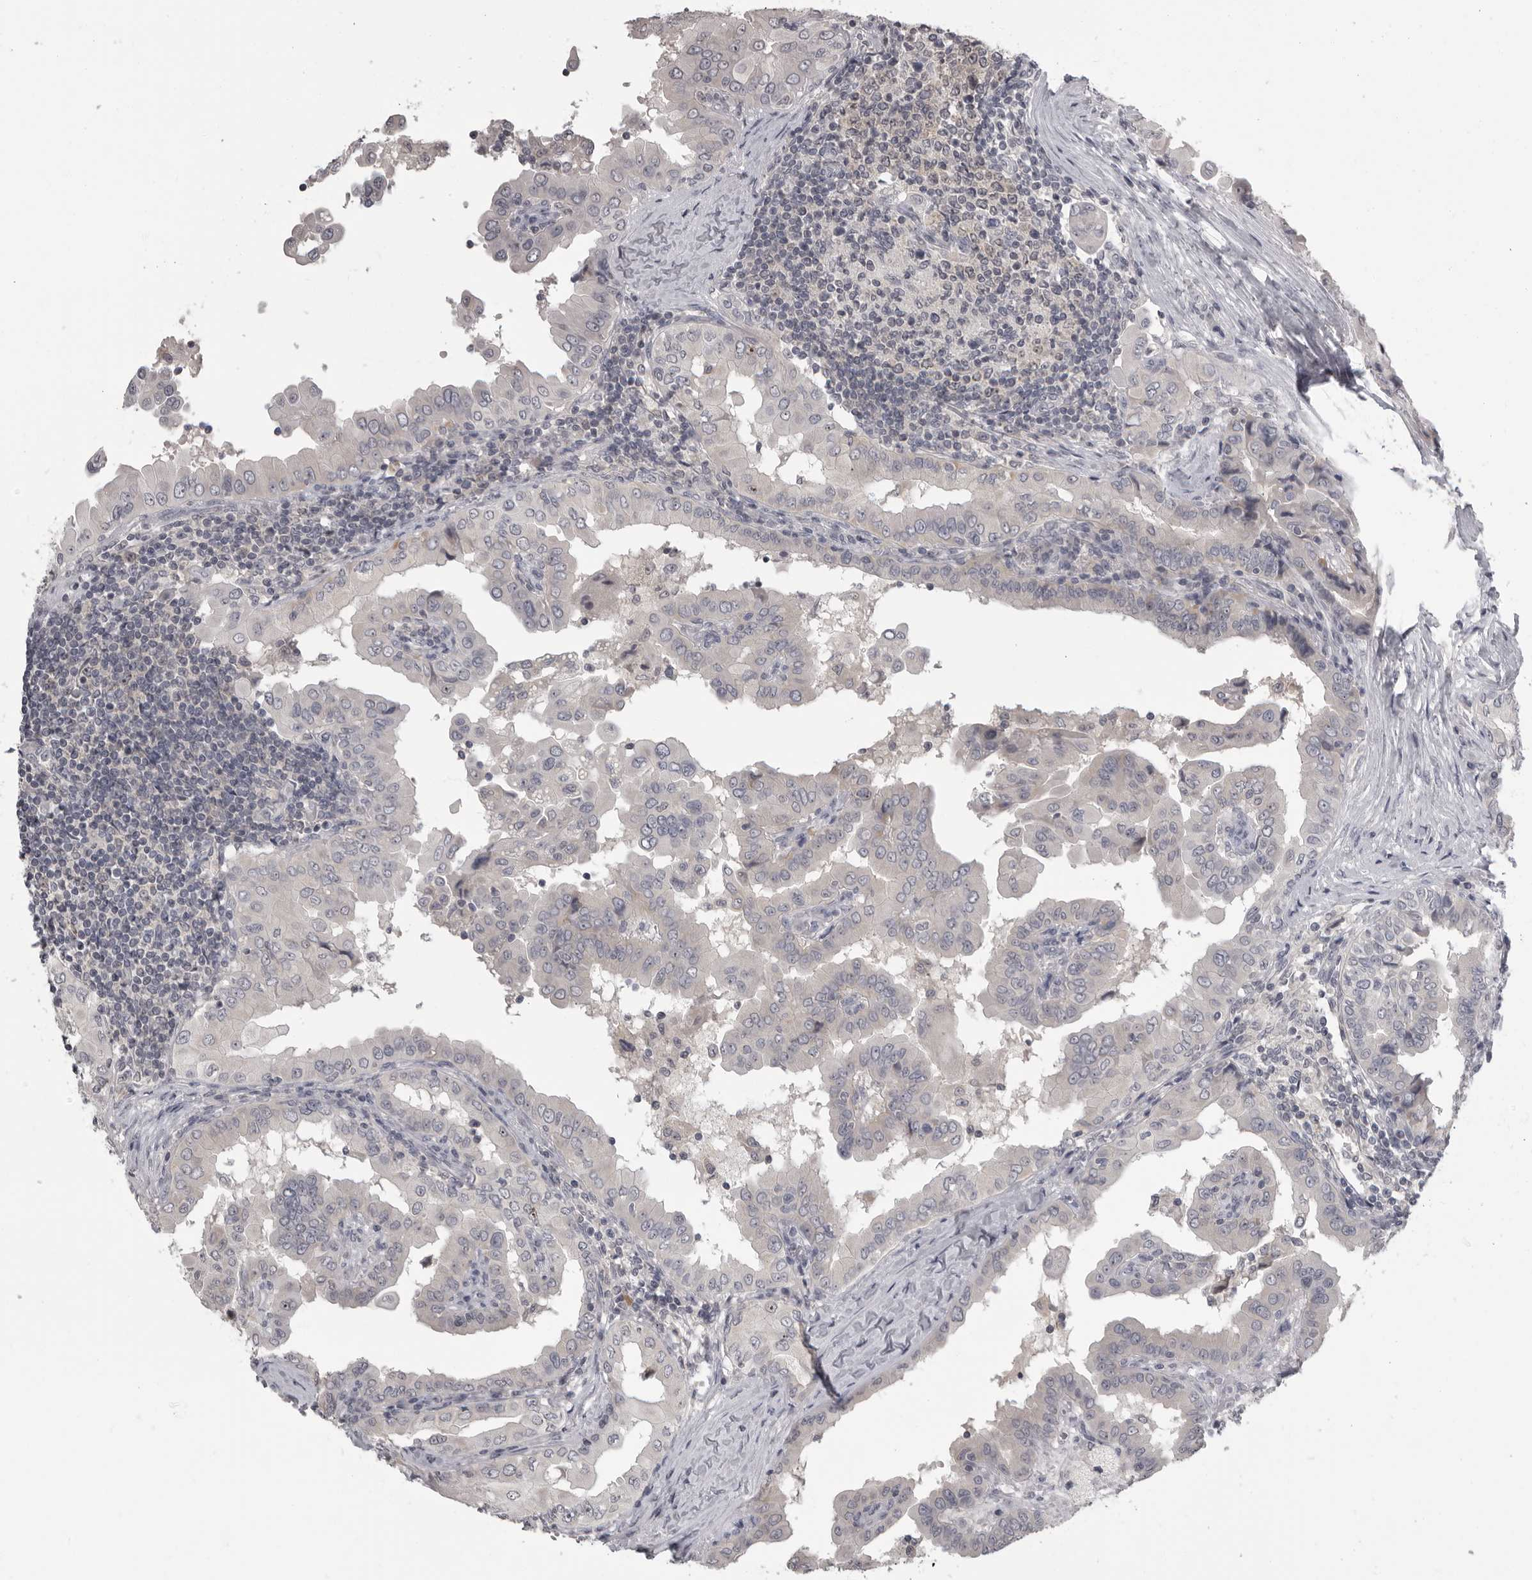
{"staining": {"intensity": "negative", "quantity": "none", "location": "none"}, "tissue": "thyroid cancer", "cell_type": "Tumor cells", "image_type": "cancer", "snomed": [{"axis": "morphology", "description": "Papillary adenocarcinoma, NOS"}, {"axis": "topography", "description": "Thyroid gland"}], "caption": "A high-resolution photomicrograph shows immunohistochemistry (IHC) staining of thyroid cancer (papillary adenocarcinoma), which reveals no significant positivity in tumor cells. The staining is performed using DAB (3,3'-diaminobenzidine) brown chromogen with nuclei counter-stained in using hematoxylin.", "gene": "MRTO4", "patient": {"sex": "male", "age": 33}}